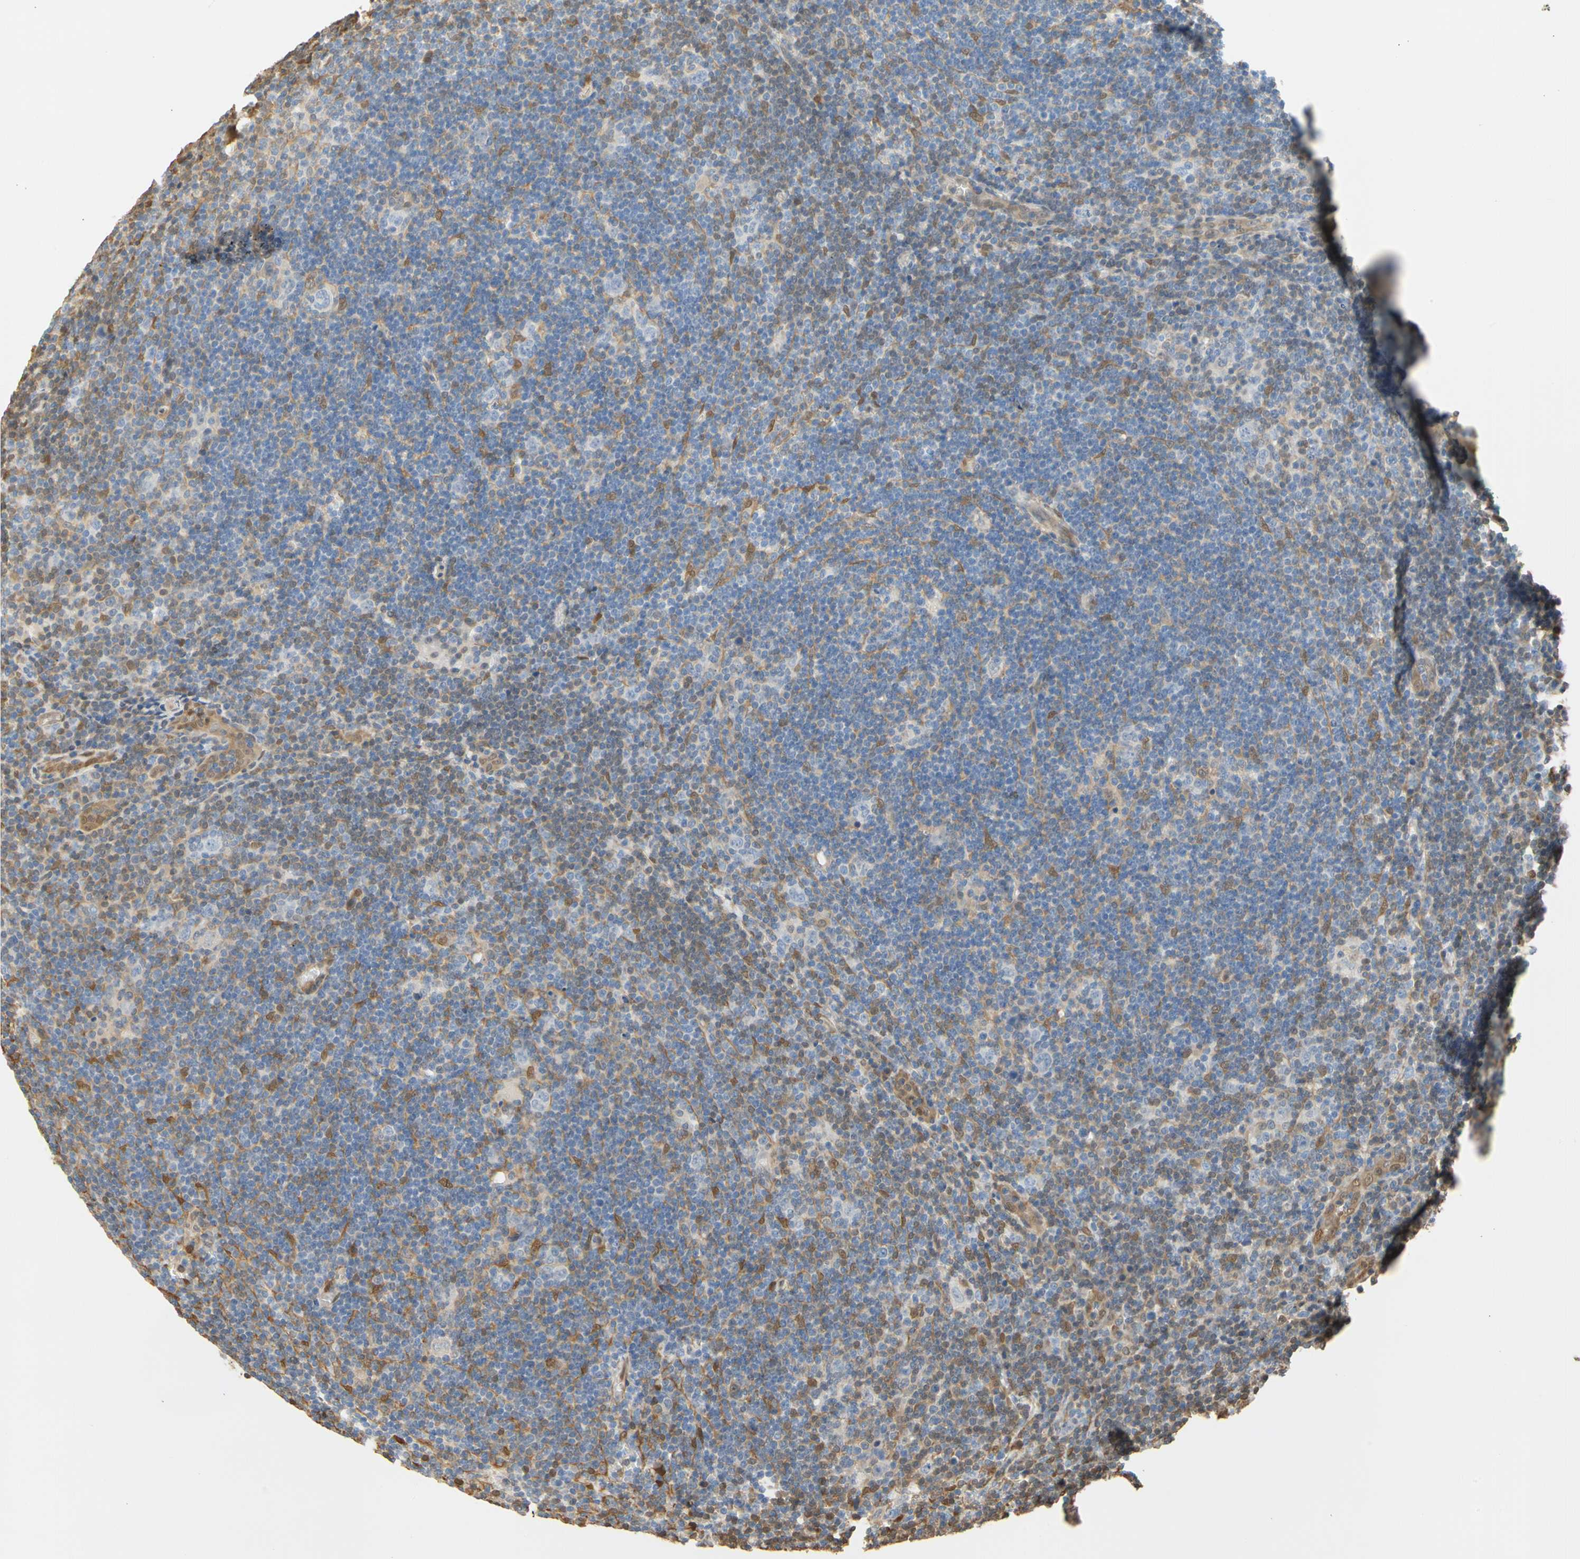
{"staining": {"intensity": "negative", "quantity": "none", "location": "none"}, "tissue": "lymphoma", "cell_type": "Tumor cells", "image_type": "cancer", "snomed": [{"axis": "morphology", "description": "Hodgkin's disease, NOS"}, {"axis": "topography", "description": "Lymph node"}], "caption": "The immunohistochemistry (IHC) image has no significant expression in tumor cells of lymphoma tissue. (Immunohistochemistry, brightfield microscopy, high magnification).", "gene": "S100A6", "patient": {"sex": "female", "age": 57}}